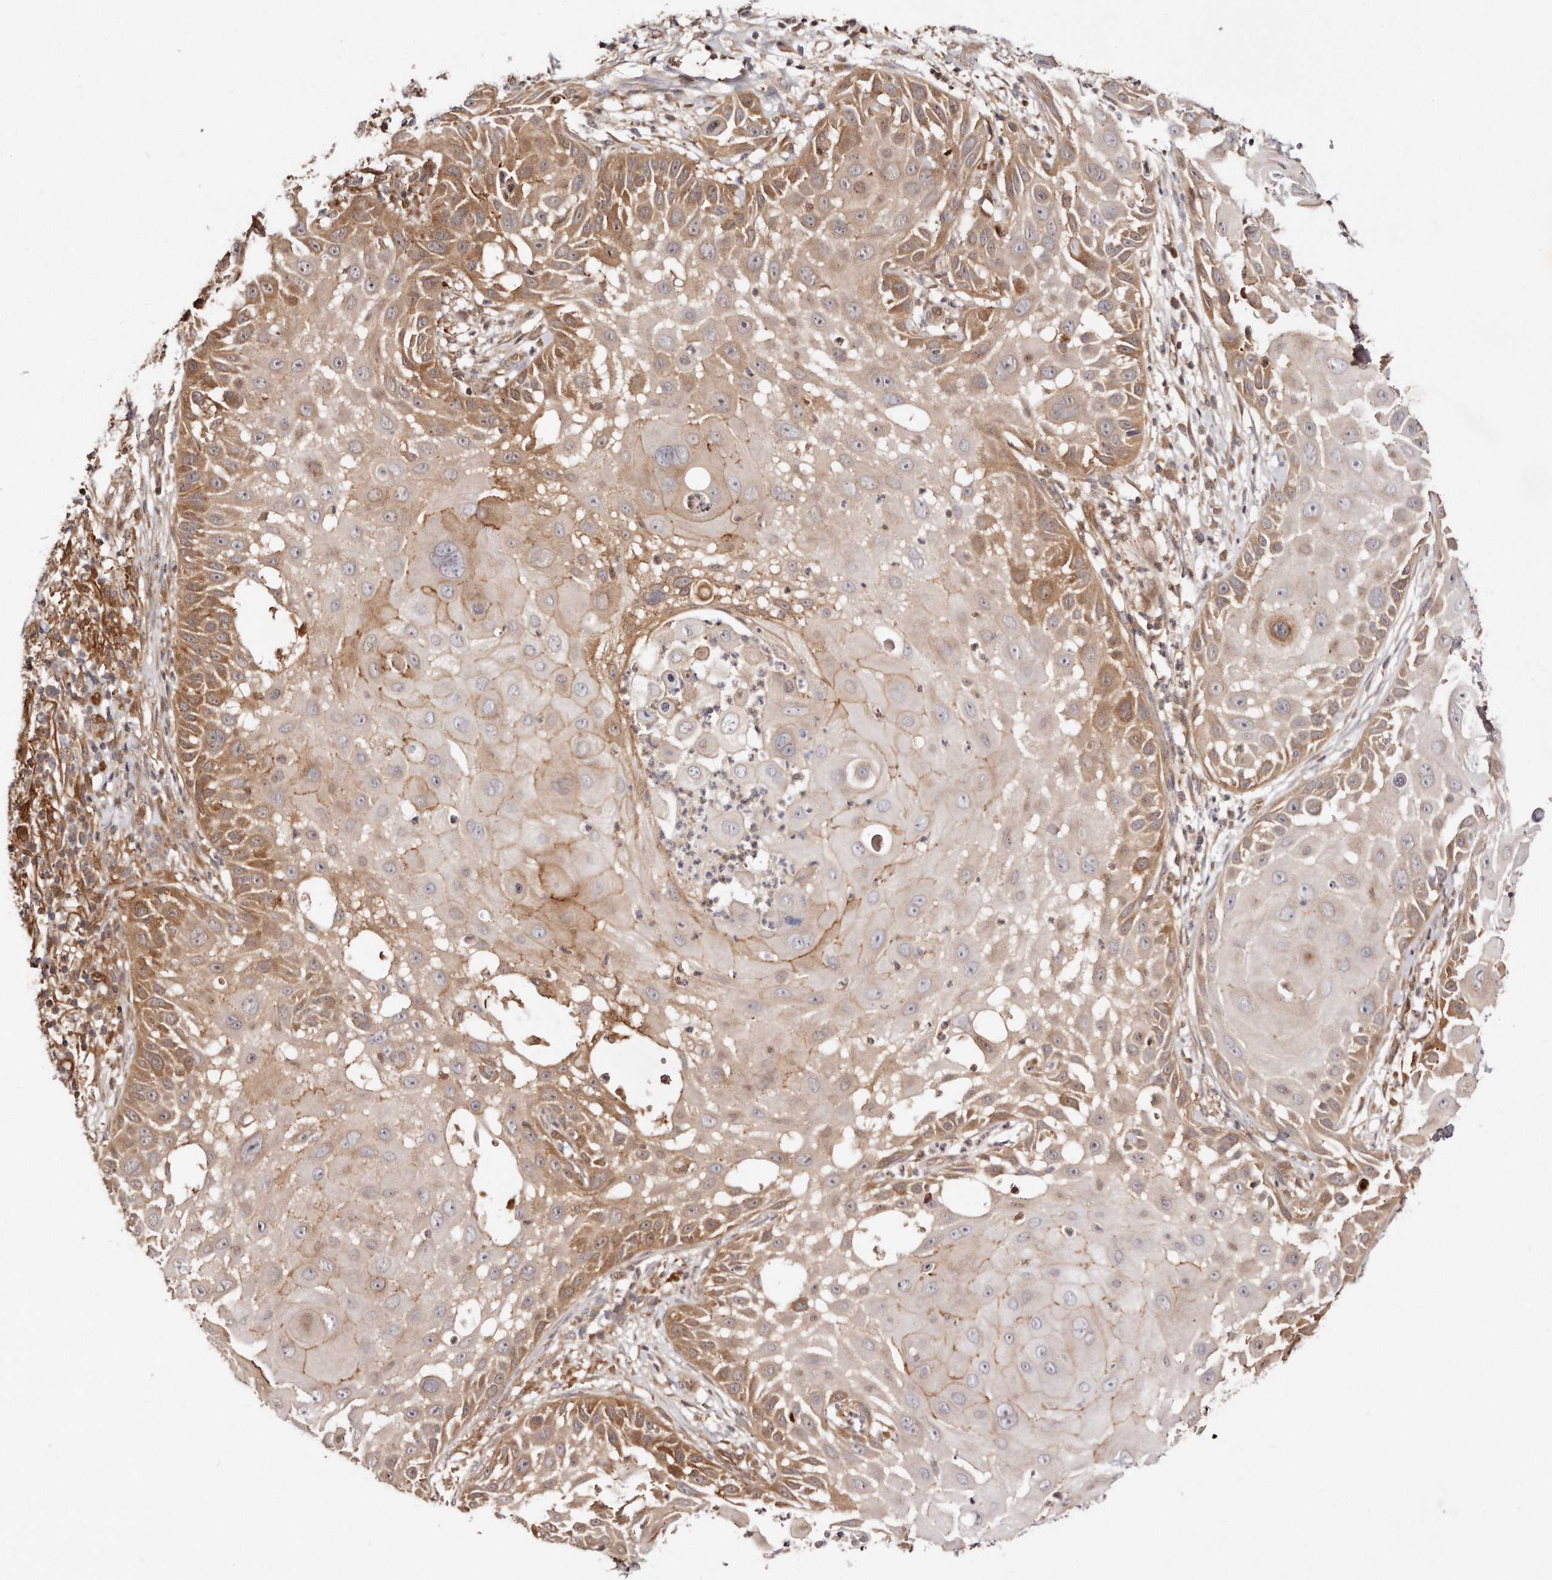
{"staining": {"intensity": "moderate", "quantity": "25%-75%", "location": "cytoplasmic/membranous"}, "tissue": "skin cancer", "cell_type": "Tumor cells", "image_type": "cancer", "snomed": [{"axis": "morphology", "description": "Squamous cell carcinoma, NOS"}, {"axis": "topography", "description": "Skin"}], "caption": "Skin squamous cell carcinoma stained for a protein shows moderate cytoplasmic/membranous positivity in tumor cells. The staining was performed using DAB (3,3'-diaminobenzidine), with brown indicating positive protein expression. Nuclei are stained blue with hematoxylin.", "gene": "GBP4", "patient": {"sex": "female", "age": 44}}